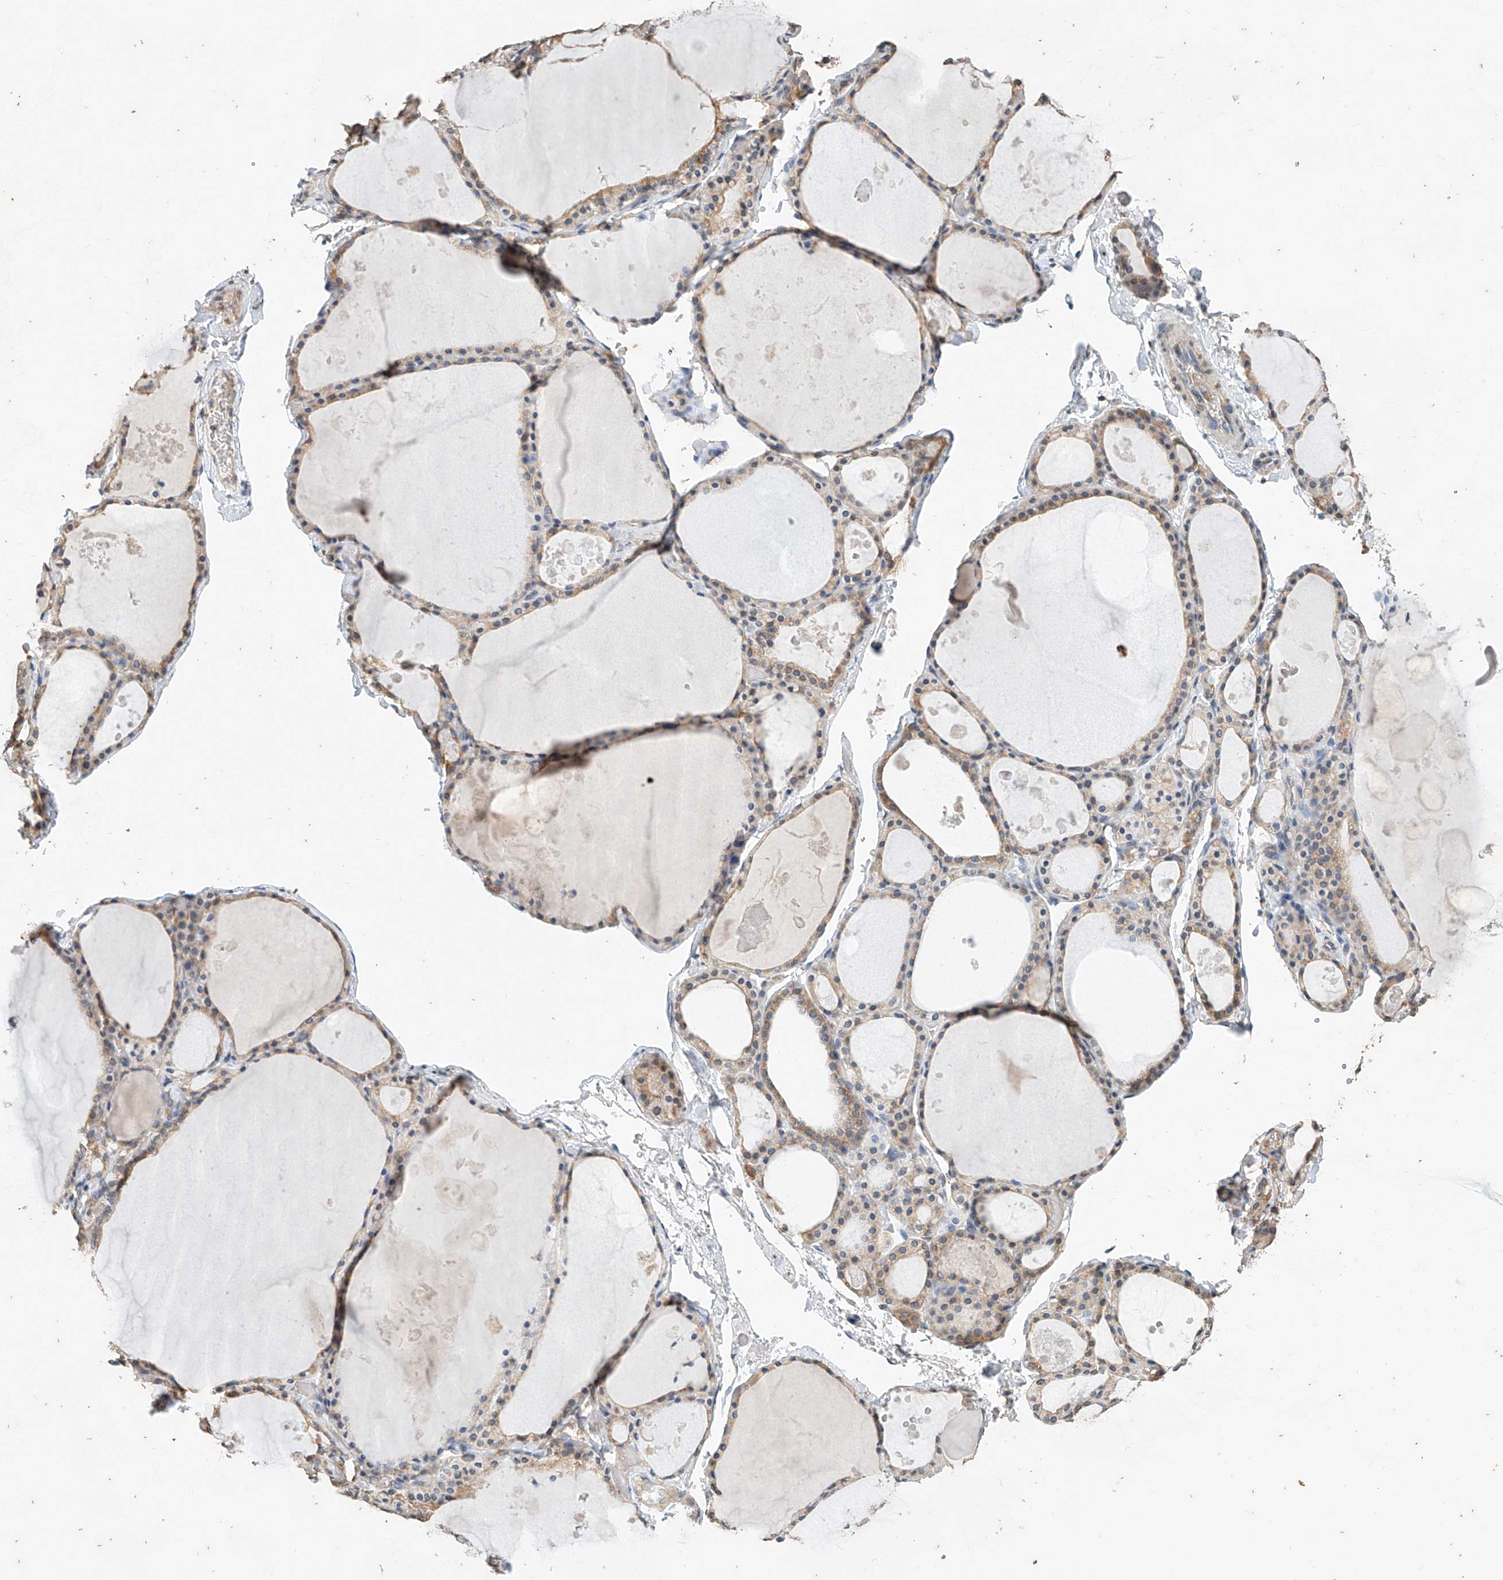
{"staining": {"intensity": "weak", "quantity": ">75%", "location": "cytoplasmic/membranous"}, "tissue": "thyroid gland", "cell_type": "Glandular cells", "image_type": "normal", "snomed": [{"axis": "morphology", "description": "Normal tissue, NOS"}, {"axis": "topography", "description": "Thyroid gland"}], "caption": "A brown stain highlights weak cytoplasmic/membranous positivity of a protein in glandular cells of benign thyroid gland.", "gene": "CERS4", "patient": {"sex": "male", "age": 56}}